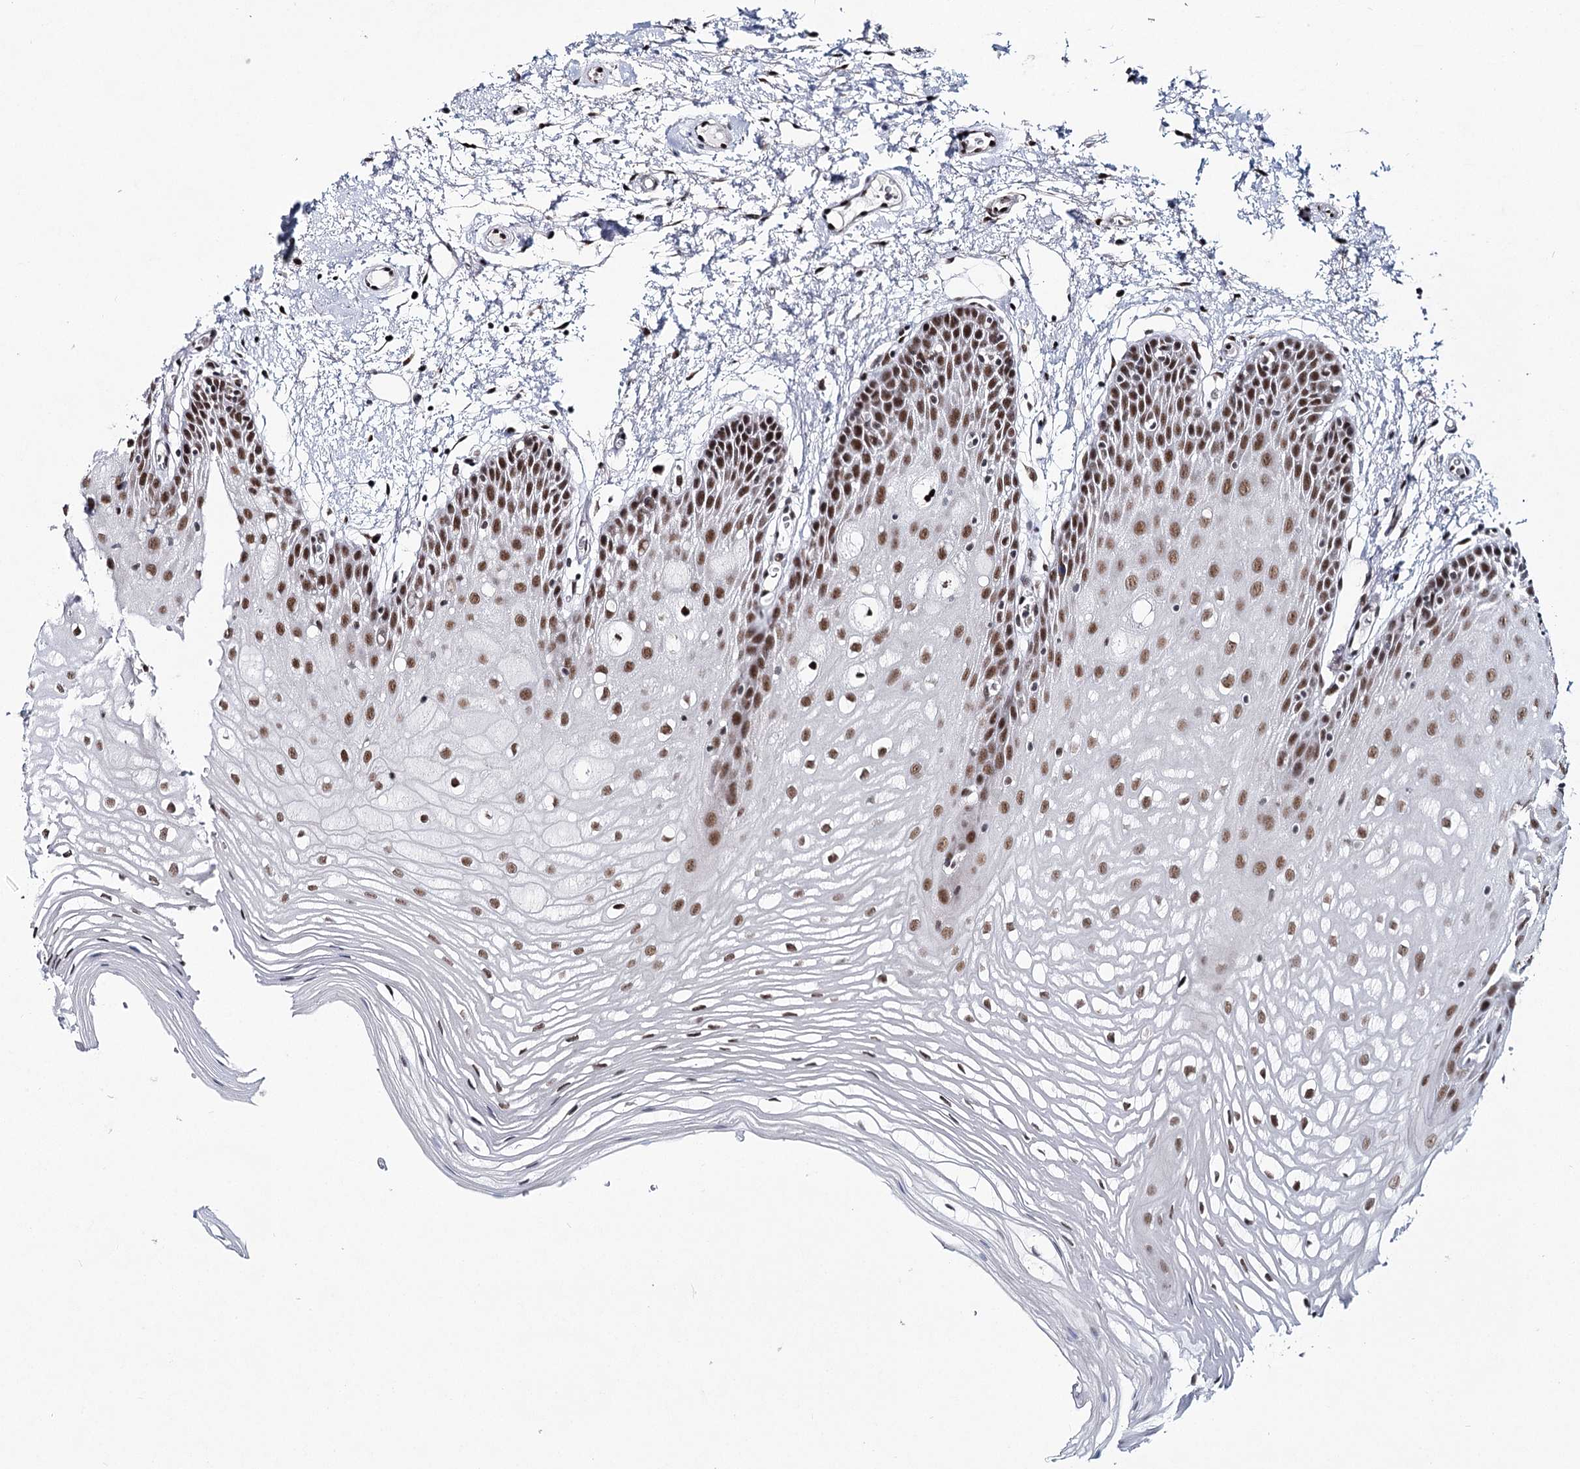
{"staining": {"intensity": "strong", "quantity": "25%-75%", "location": "nuclear"}, "tissue": "oral mucosa", "cell_type": "Squamous epithelial cells", "image_type": "normal", "snomed": [{"axis": "morphology", "description": "Normal tissue, NOS"}, {"axis": "topography", "description": "Oral tissue"}, {"axis": "topography", "description": "Tounge, NOS"}], "caption": "Oral mucosa stained with immunohistochemistry reveals strong nuclear staining in about 25%-75% of squamous epithelial cells.", "gene": "SCAF8", "patient": {"sex": "female", "age": 73}}